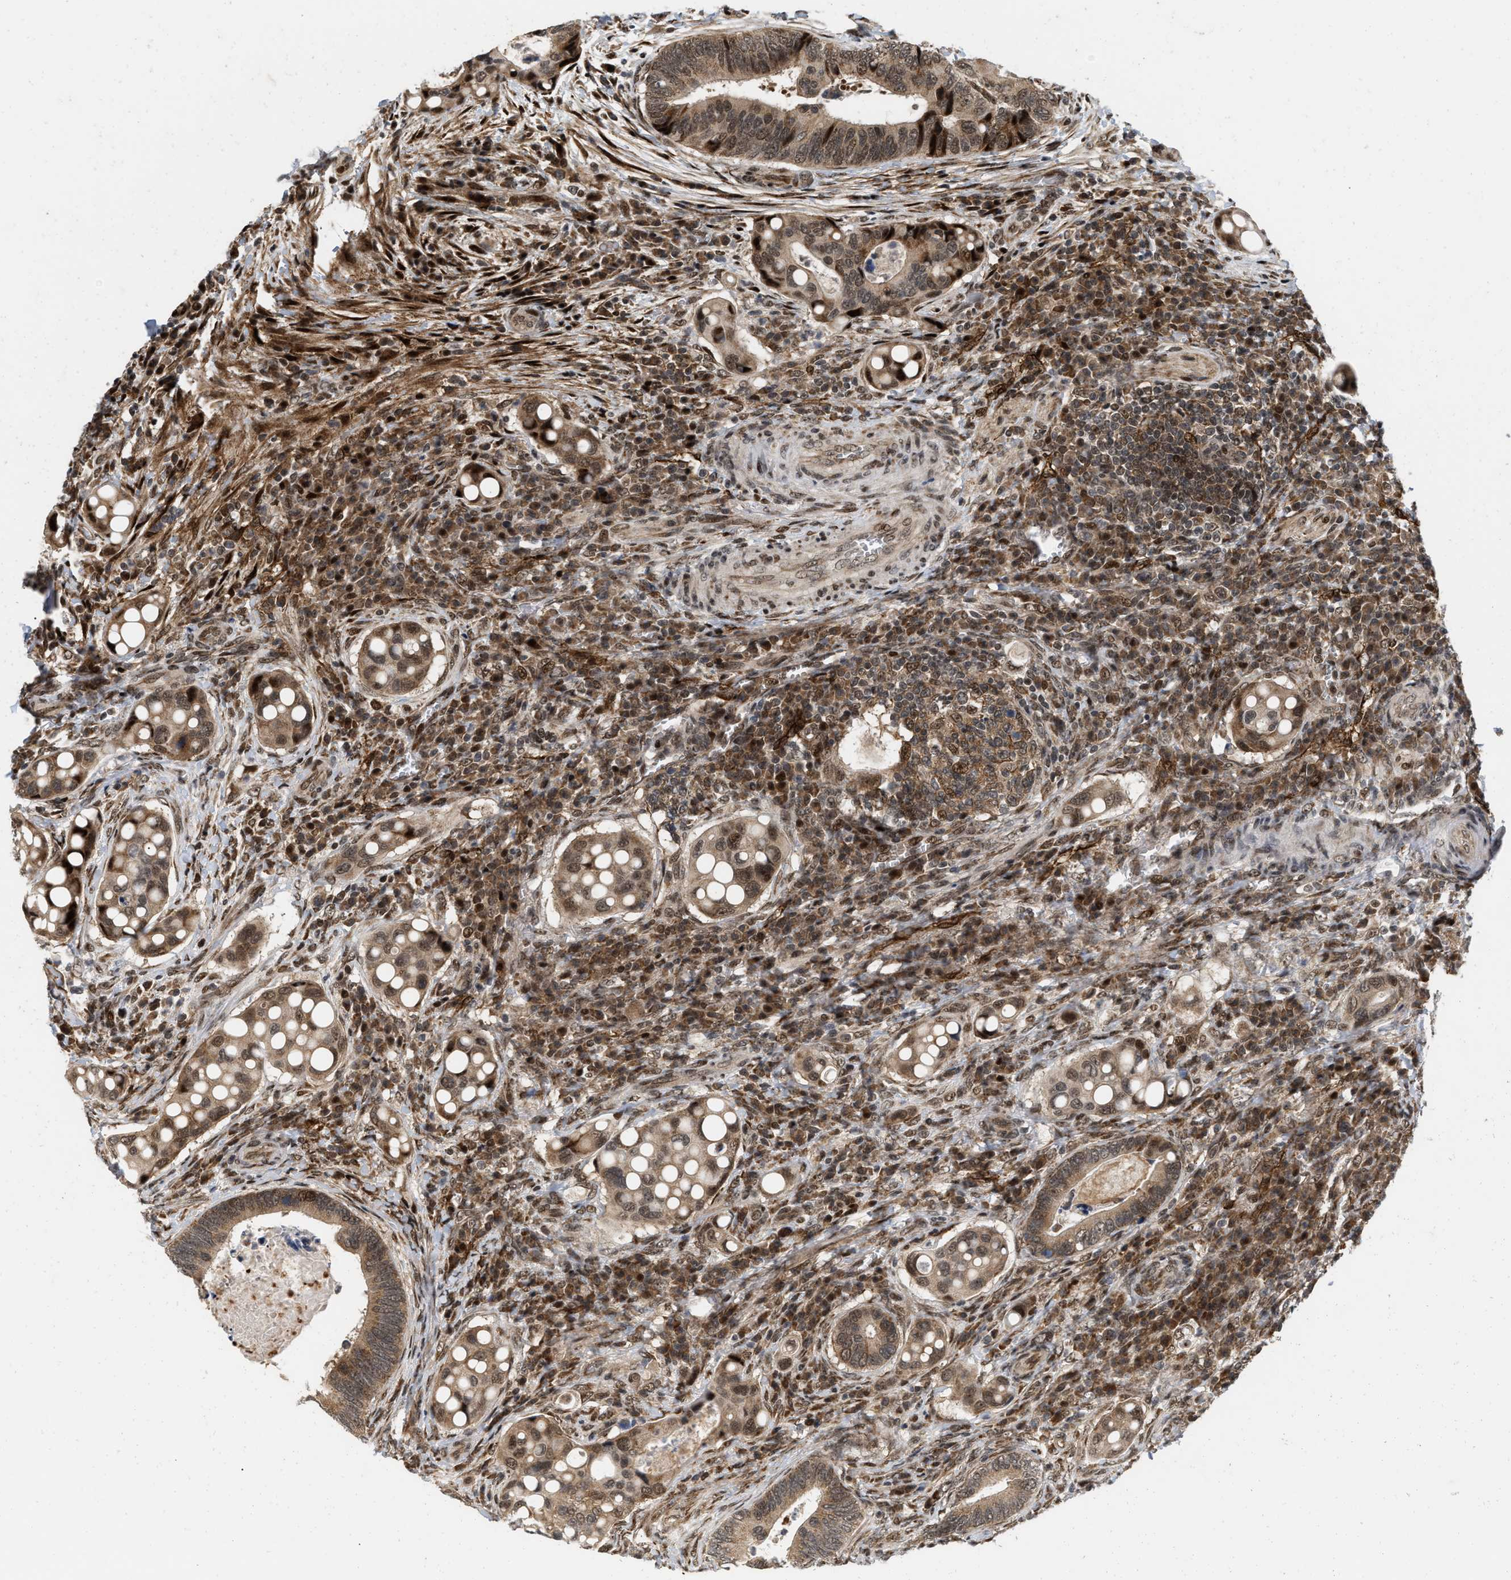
{"staining": {"intensity": "moderate", "quantity": ">75%", "location": "cytoplasmic/membranous,nuclear"}, "tissue": "colorectal cancer", "cell_type": "Tumor cells", "image_type": "cancer", "snomed": [{"axis": "morphology", "description": "Inflammation, NOS"}, {"axis": "morphology", "description": "Adenocarcinoma, NOS"}, {"axis": "topography", "description": "Colon"}], "caption": "High-power microscopy captured an immunohistochemistry photomicrograph of adenocarcinoma (colorectal), revealing moderate cytoplasmic/membranous and nuclear expression in about >75% of tumor cells.", "gene": "ANKRD11", "patient": {"sex": "male", "age": 72}}